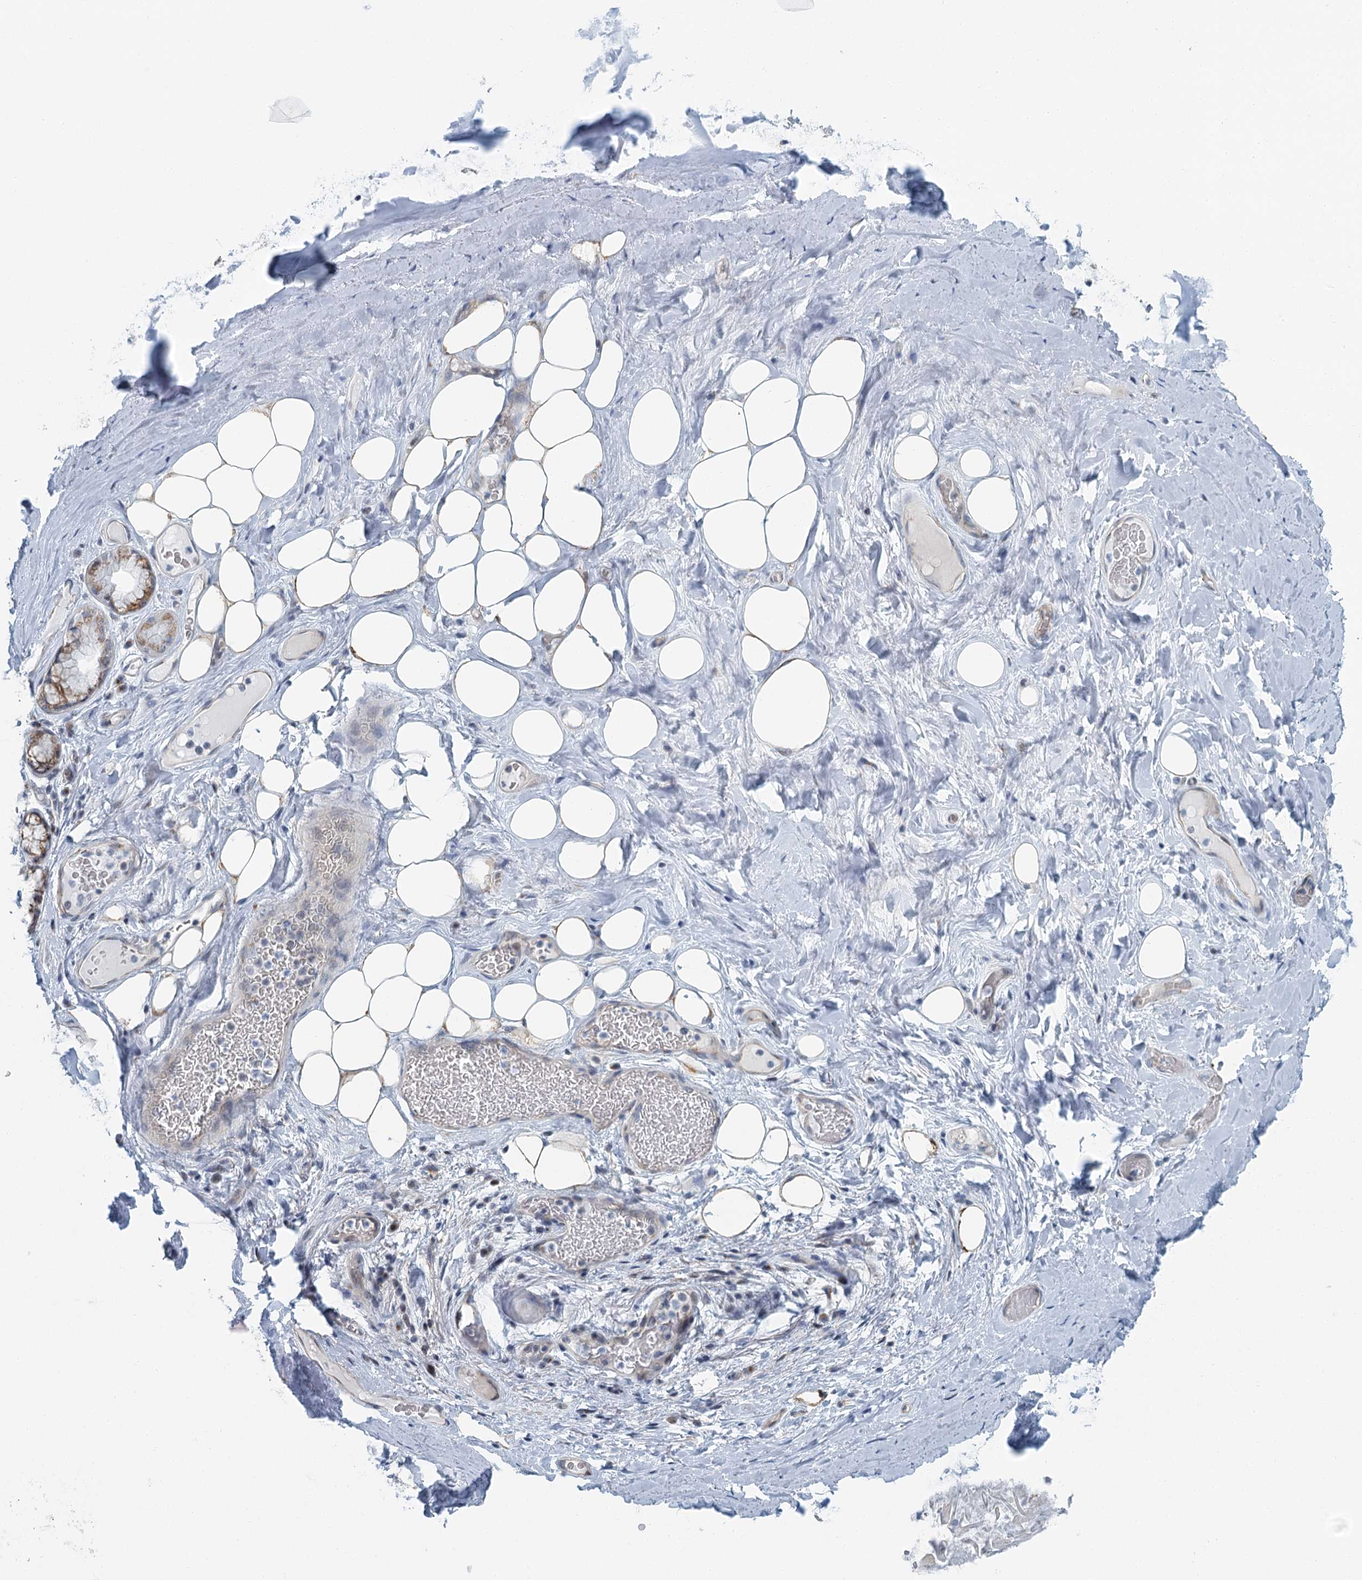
{"staining": {"intensity": "negative", "quantity": "none", "location": "none"}, "tissue": "adipose tissue", "cell_type": "Adipocytes", "image_type": "normal", "snomed": [{"axis": "morphology", "description": "Normal tissue, NOS"}, {"axis": "topography", "description": "Lymph node"}, {"axis": "topography", "description": "Cartilage tissue"}, {"axis": "topography", "description": "Bronchus"}], "caption": "An immunohistochemistry (IHC) photomicrograph of normal adipose tissue is shown. There is no staining in adipocytes of adipose tissue.", "gene": "ZNF527", "patient": {"sex": "male", "age": 63}}